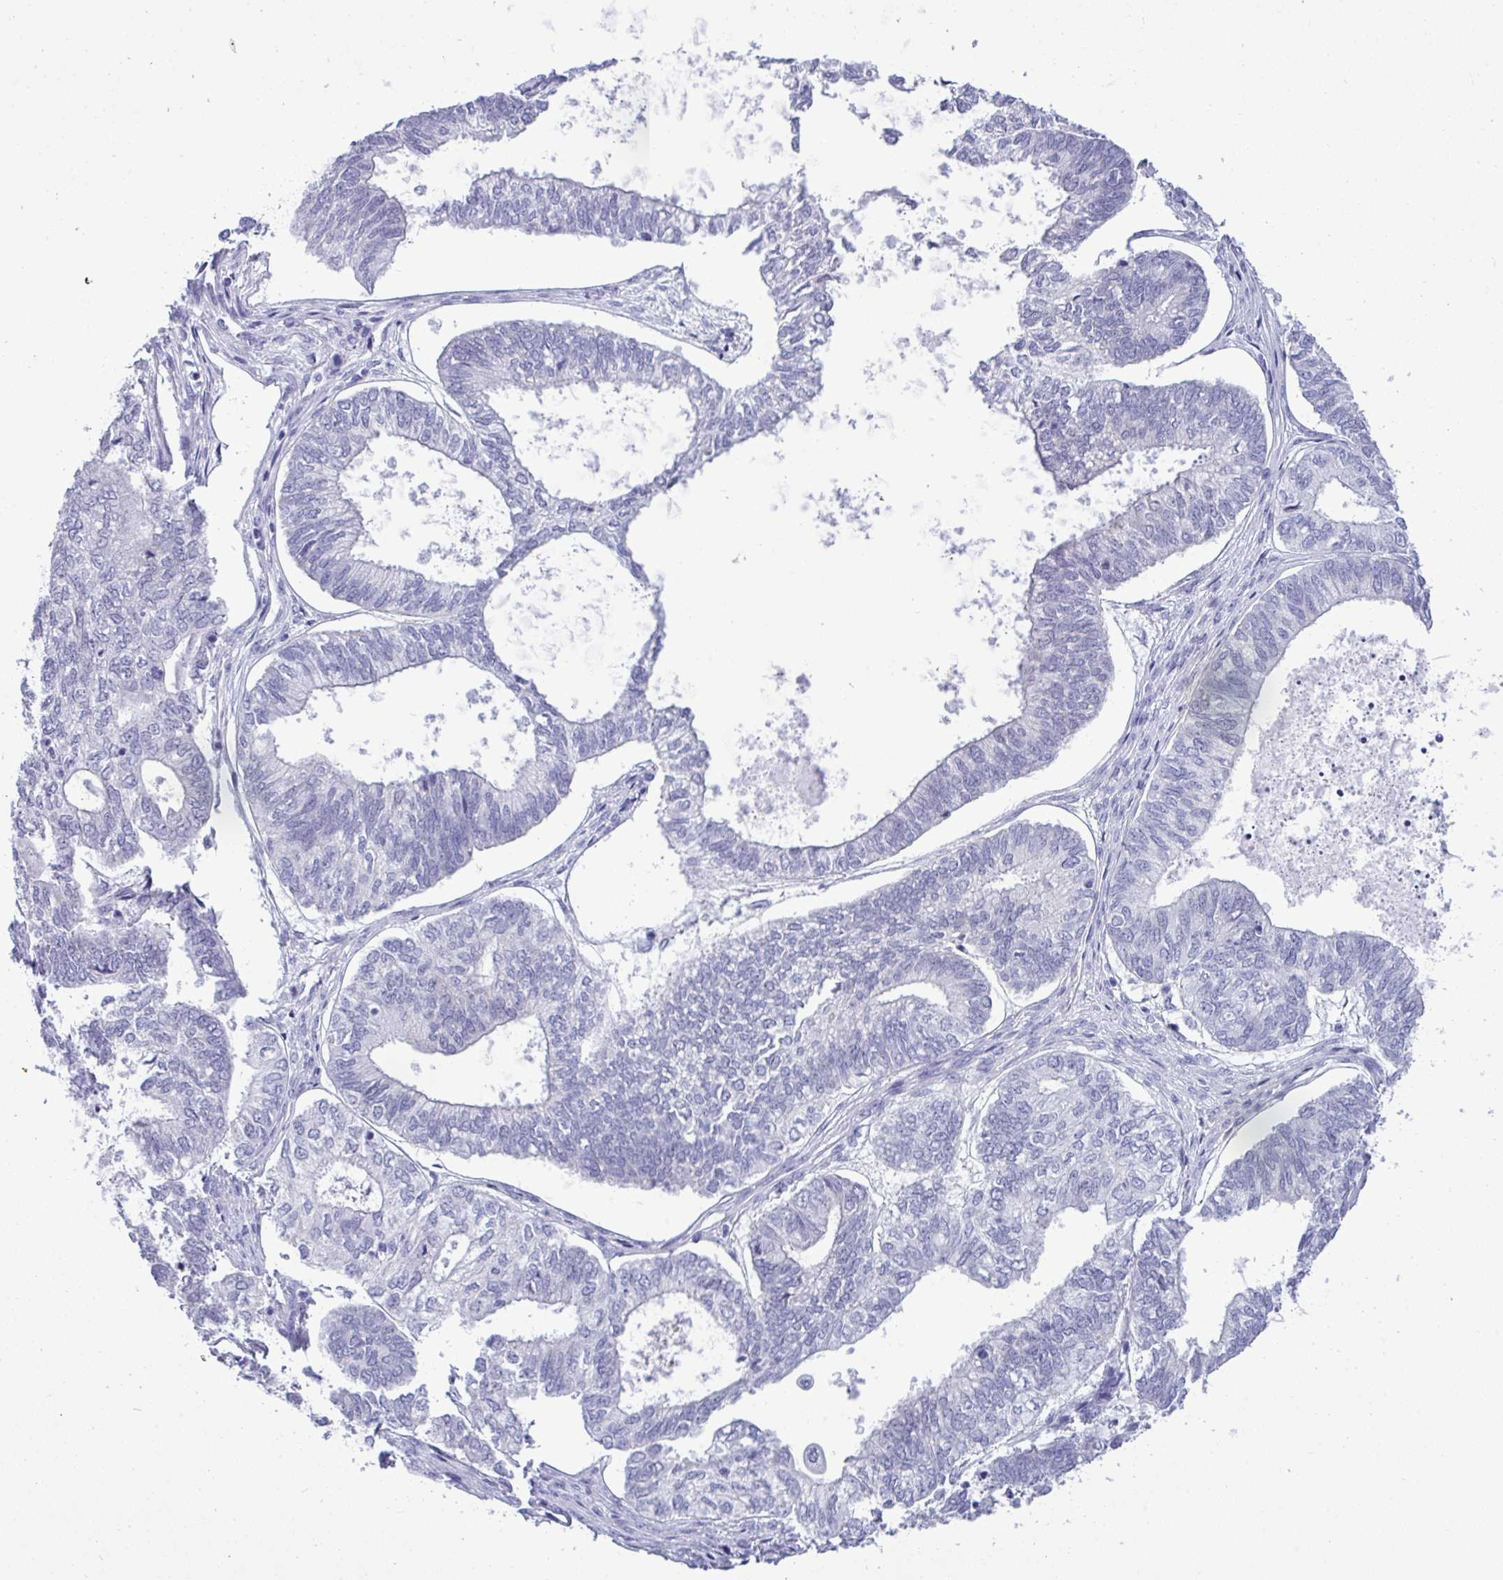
{"staining": {"intensity": "negative", "quantity": "none", "location": "none"}, "tissue": "ovarian cancer", "cell_type": "Tumor cells", "image_type": "cancer", "snomed": [{"axis": "morphology", "description": "Carcinoma, endometroid"}, {"axis": "topography", "description": "Ovary"}], "caption": "High power microscopy micrograph of an IHC photomicrograph of ovarian endometroid carcinoma, revealing no significant positivity in tumor cells.", "gene": "YBX2", "patient": {"sex": "female", "age": 64}}